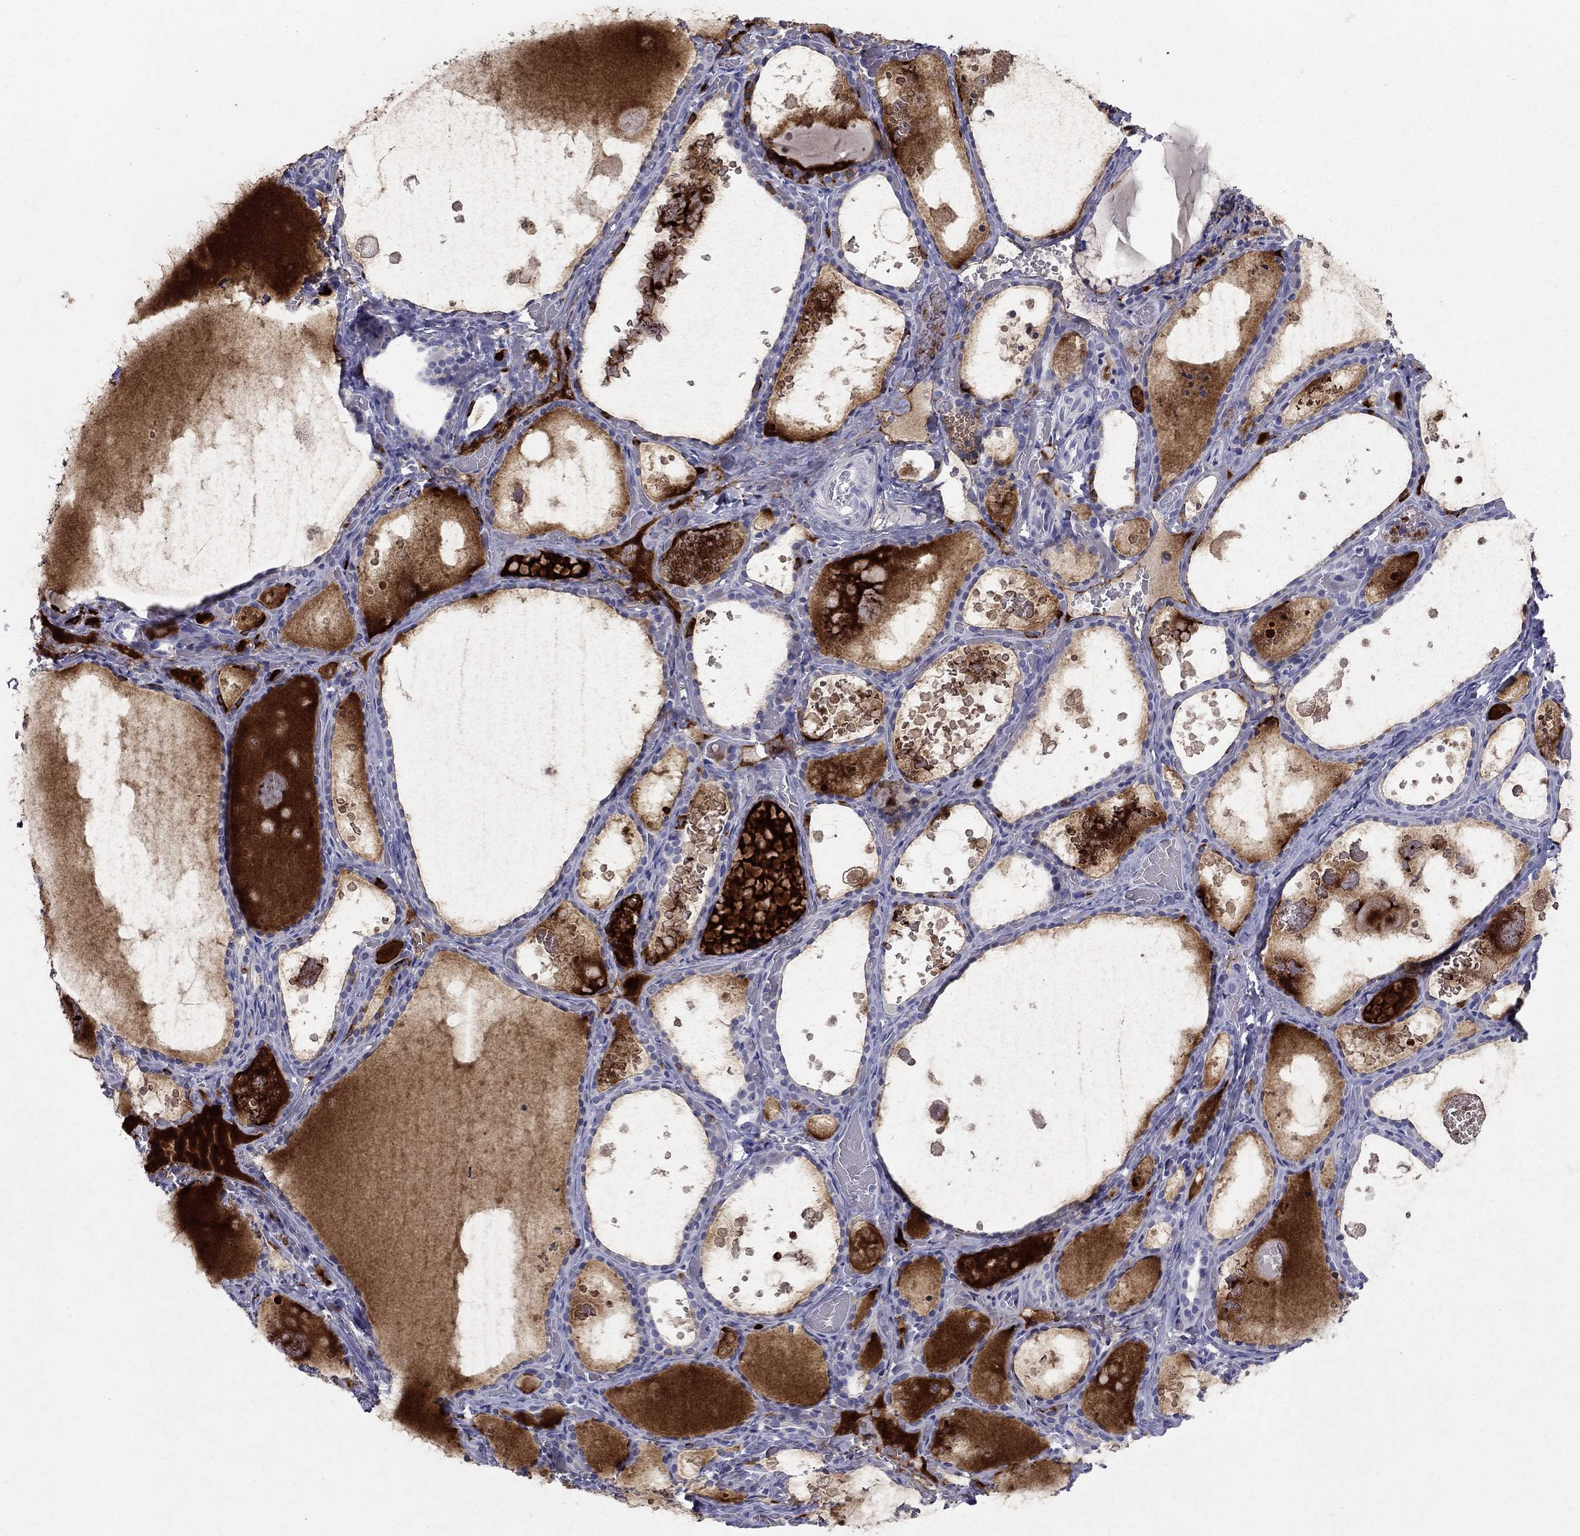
{"staining": {"intensity": "negative", "quantity": "none", "location": "none"}, "tissue": "thyroid gland", "cell_type": "Glandular cells", "image_type": "normal", "snomed": [{"axis": "morphology", "description": "Normal tissue, NOS"}, {"axis": "topography", "description": "Thyroid gland"}], "caption": "Micrograph shows no protein staining in glandular cells of benign thyroid gland.", "gene": "TP53TG5", "patient": {"sex": "female", "age": 56}}